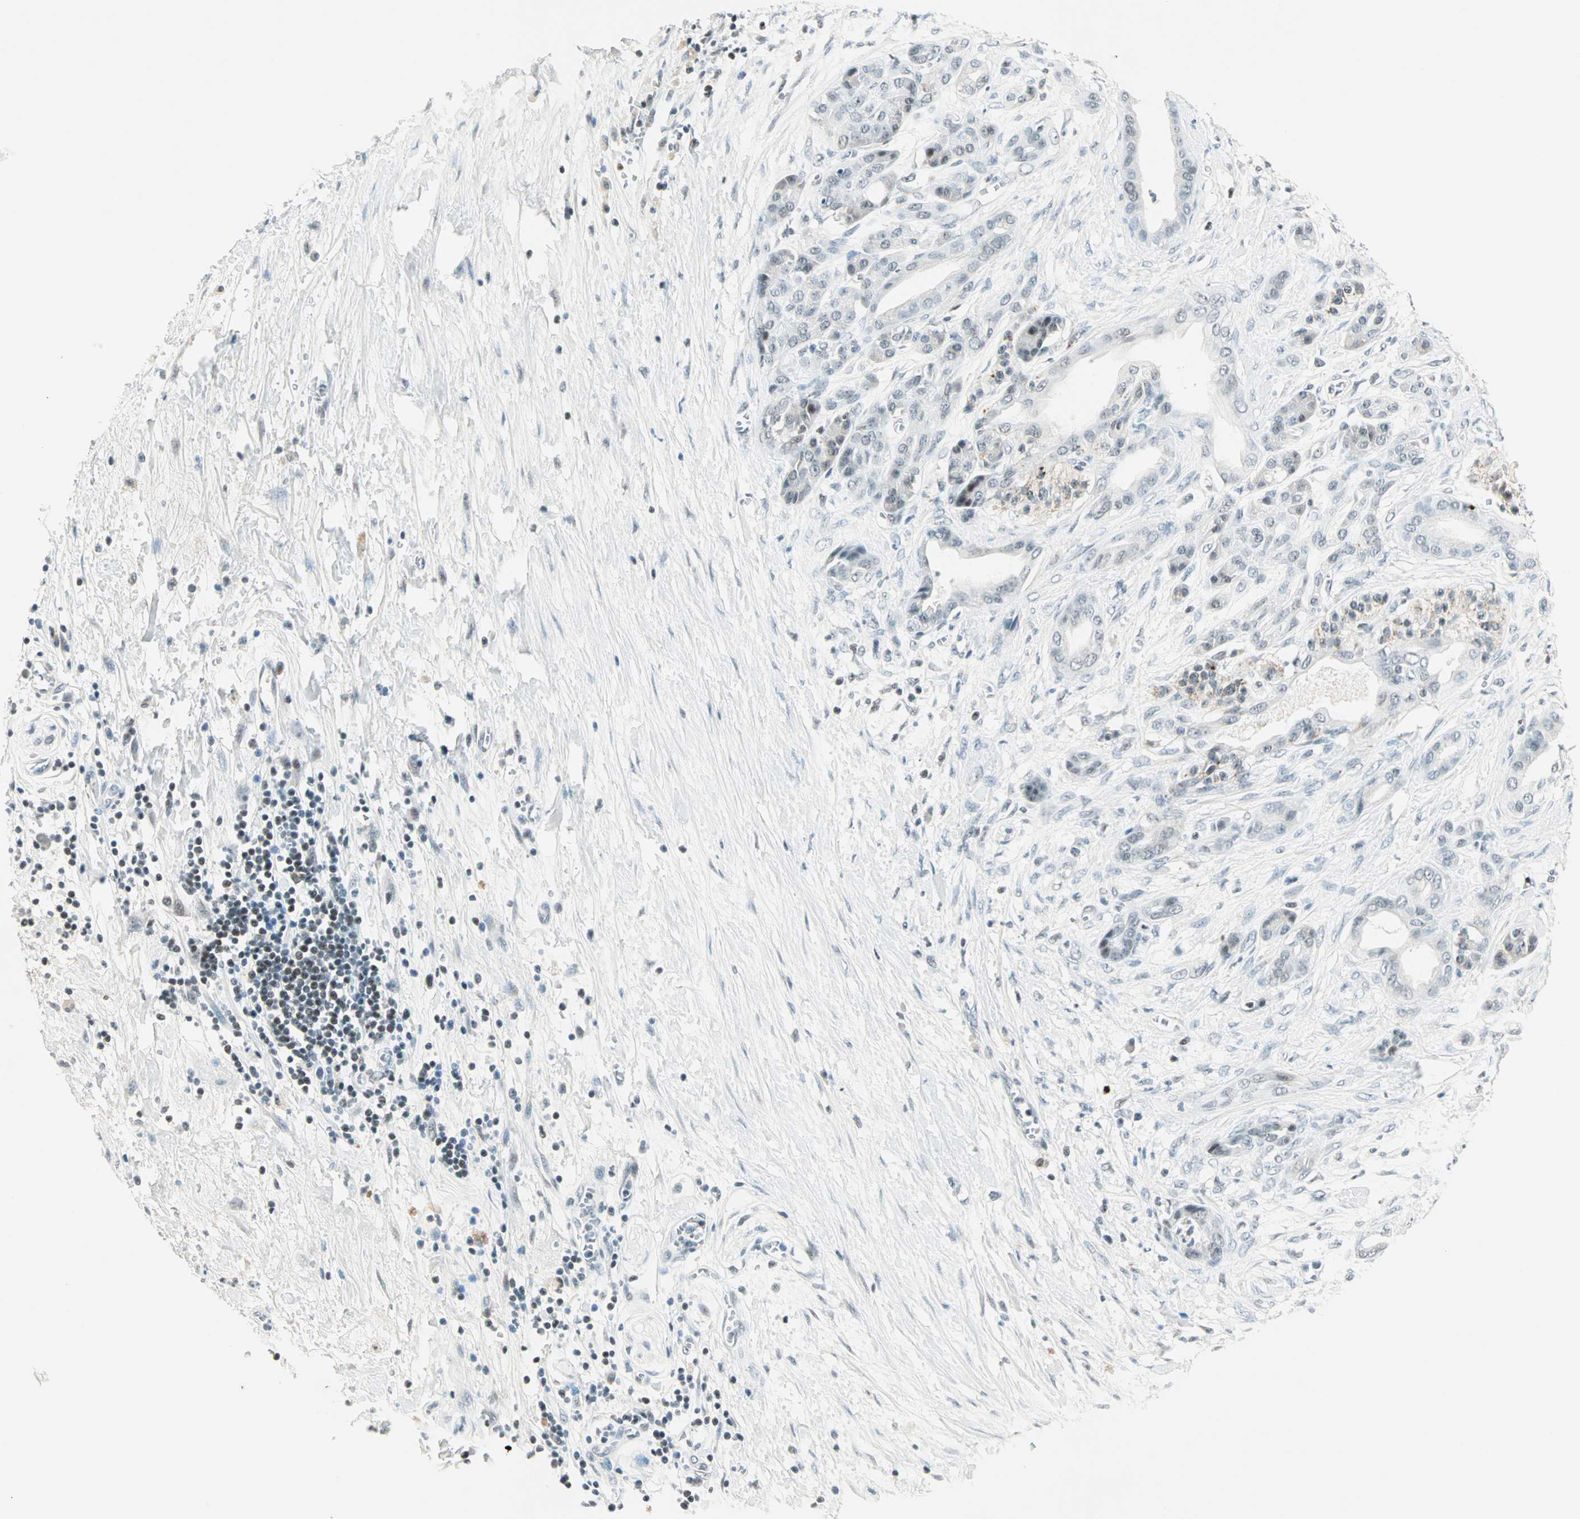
{"staining": {"intensity": "weak", "quantity": "25%-75%", "location": "nuclear"}, "tissue": "pancreatic cancer", "cell_type": "Tumor cells", "image_type": "cancer", "snomed": [{"axis": "morphology", "description": "Adenocarcinoma, NOS"}, {"axis": "topography", "description": "Pancreas"}], "caption": "Immunohistochemistry (IHC) of pancreatic adenocarcinoma displays low levels of weak nuclear staining in approximately 25%-75% of tumor cells. (DAB IHC, brown staining for protein, blue staining for nuclei).", "gene": "SIN3A", "patient": {"sex": "male", "age": 59}}